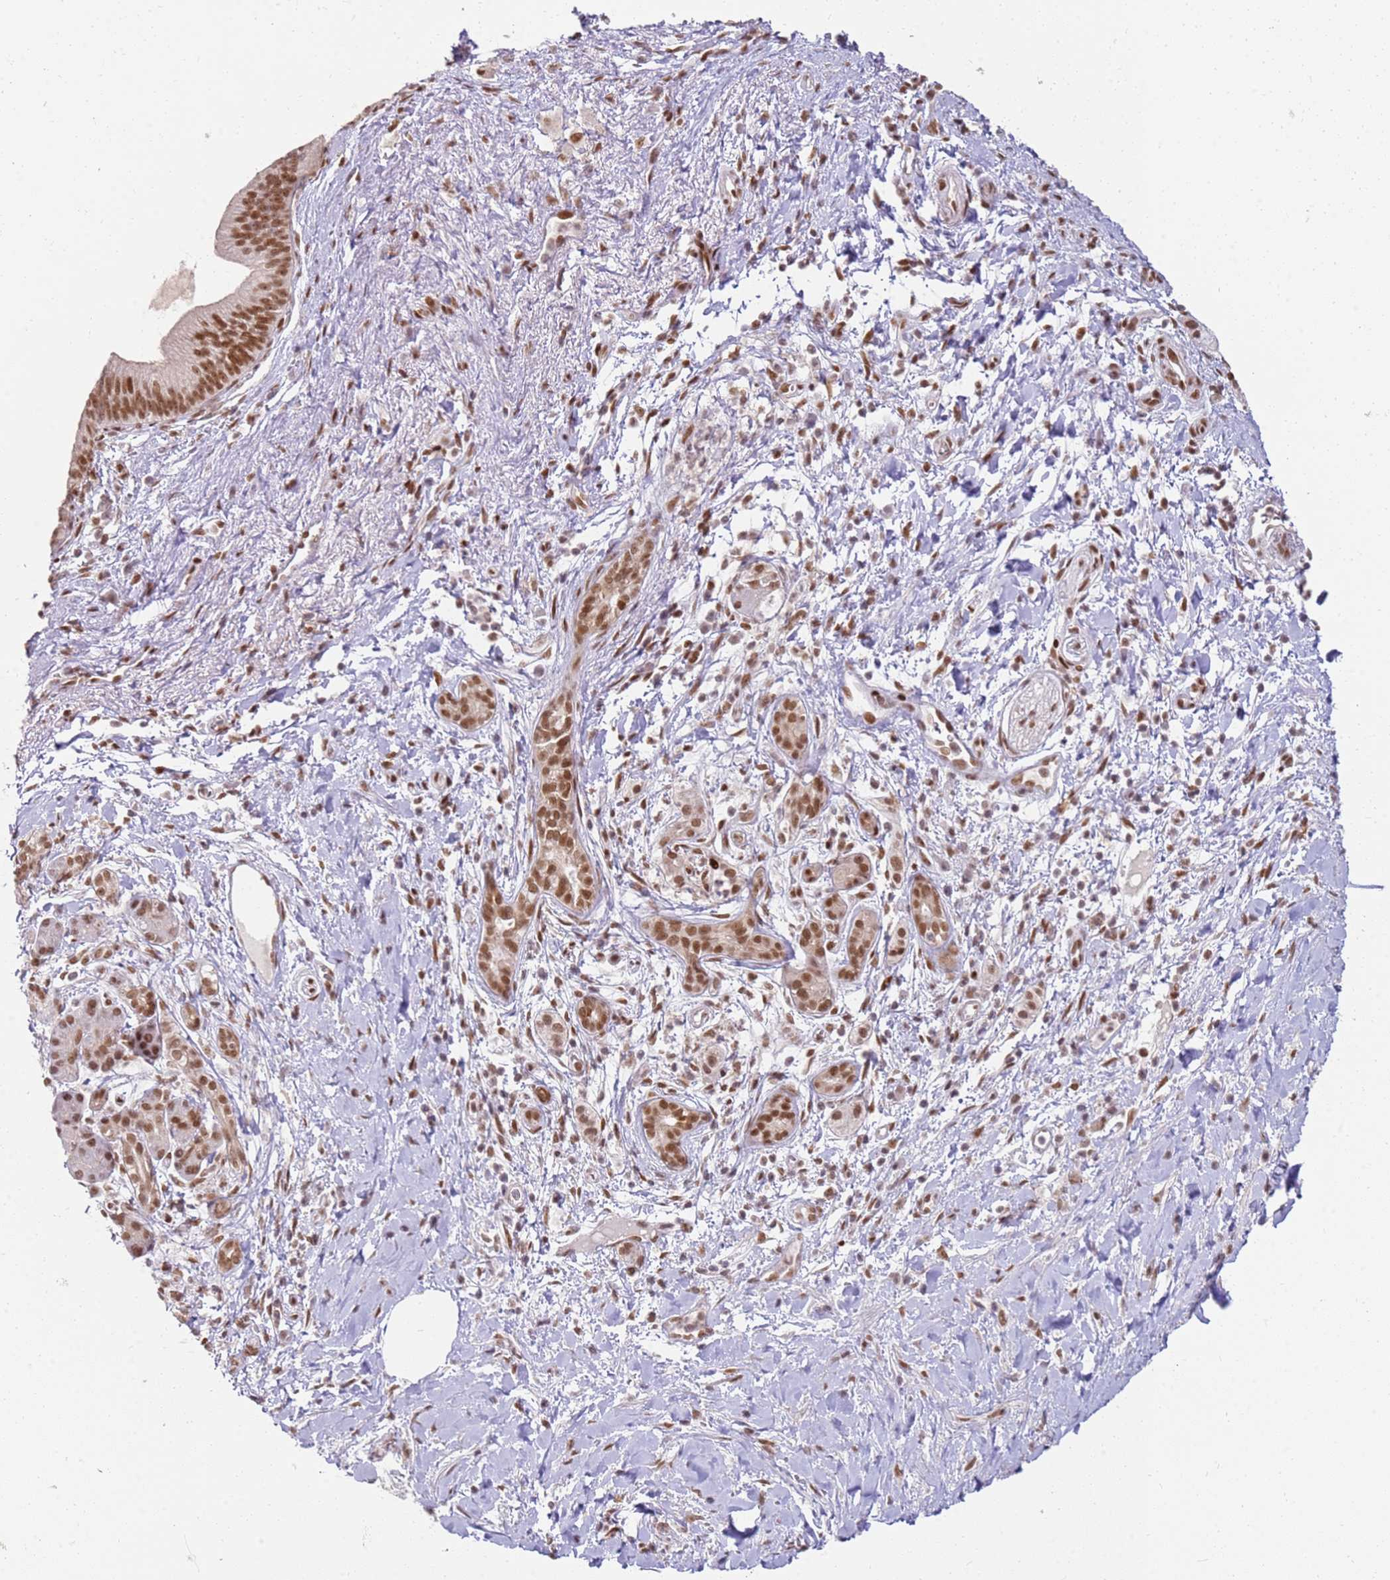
{"staining": {"intensity": "moderate", "quantity": ">75%", "location": "nuclear"}, "tissue": "pancreatic cancer", "cell_type": "Tumor cells", "image_type": "cancer", "snomed": [{"axis": "morphology", "description": "Adenocarcinoma, NOS"}, {"axis": "topography", "description": "Pancreas"}], "caption": "DAB immunohistochemical staining of pancreatic adenocarcinoma reveals moderate nuclear protein positivity in about >75% of tumor cells.", "gene": "PHC2", "patient": {"sex": "male", "age": 78}}